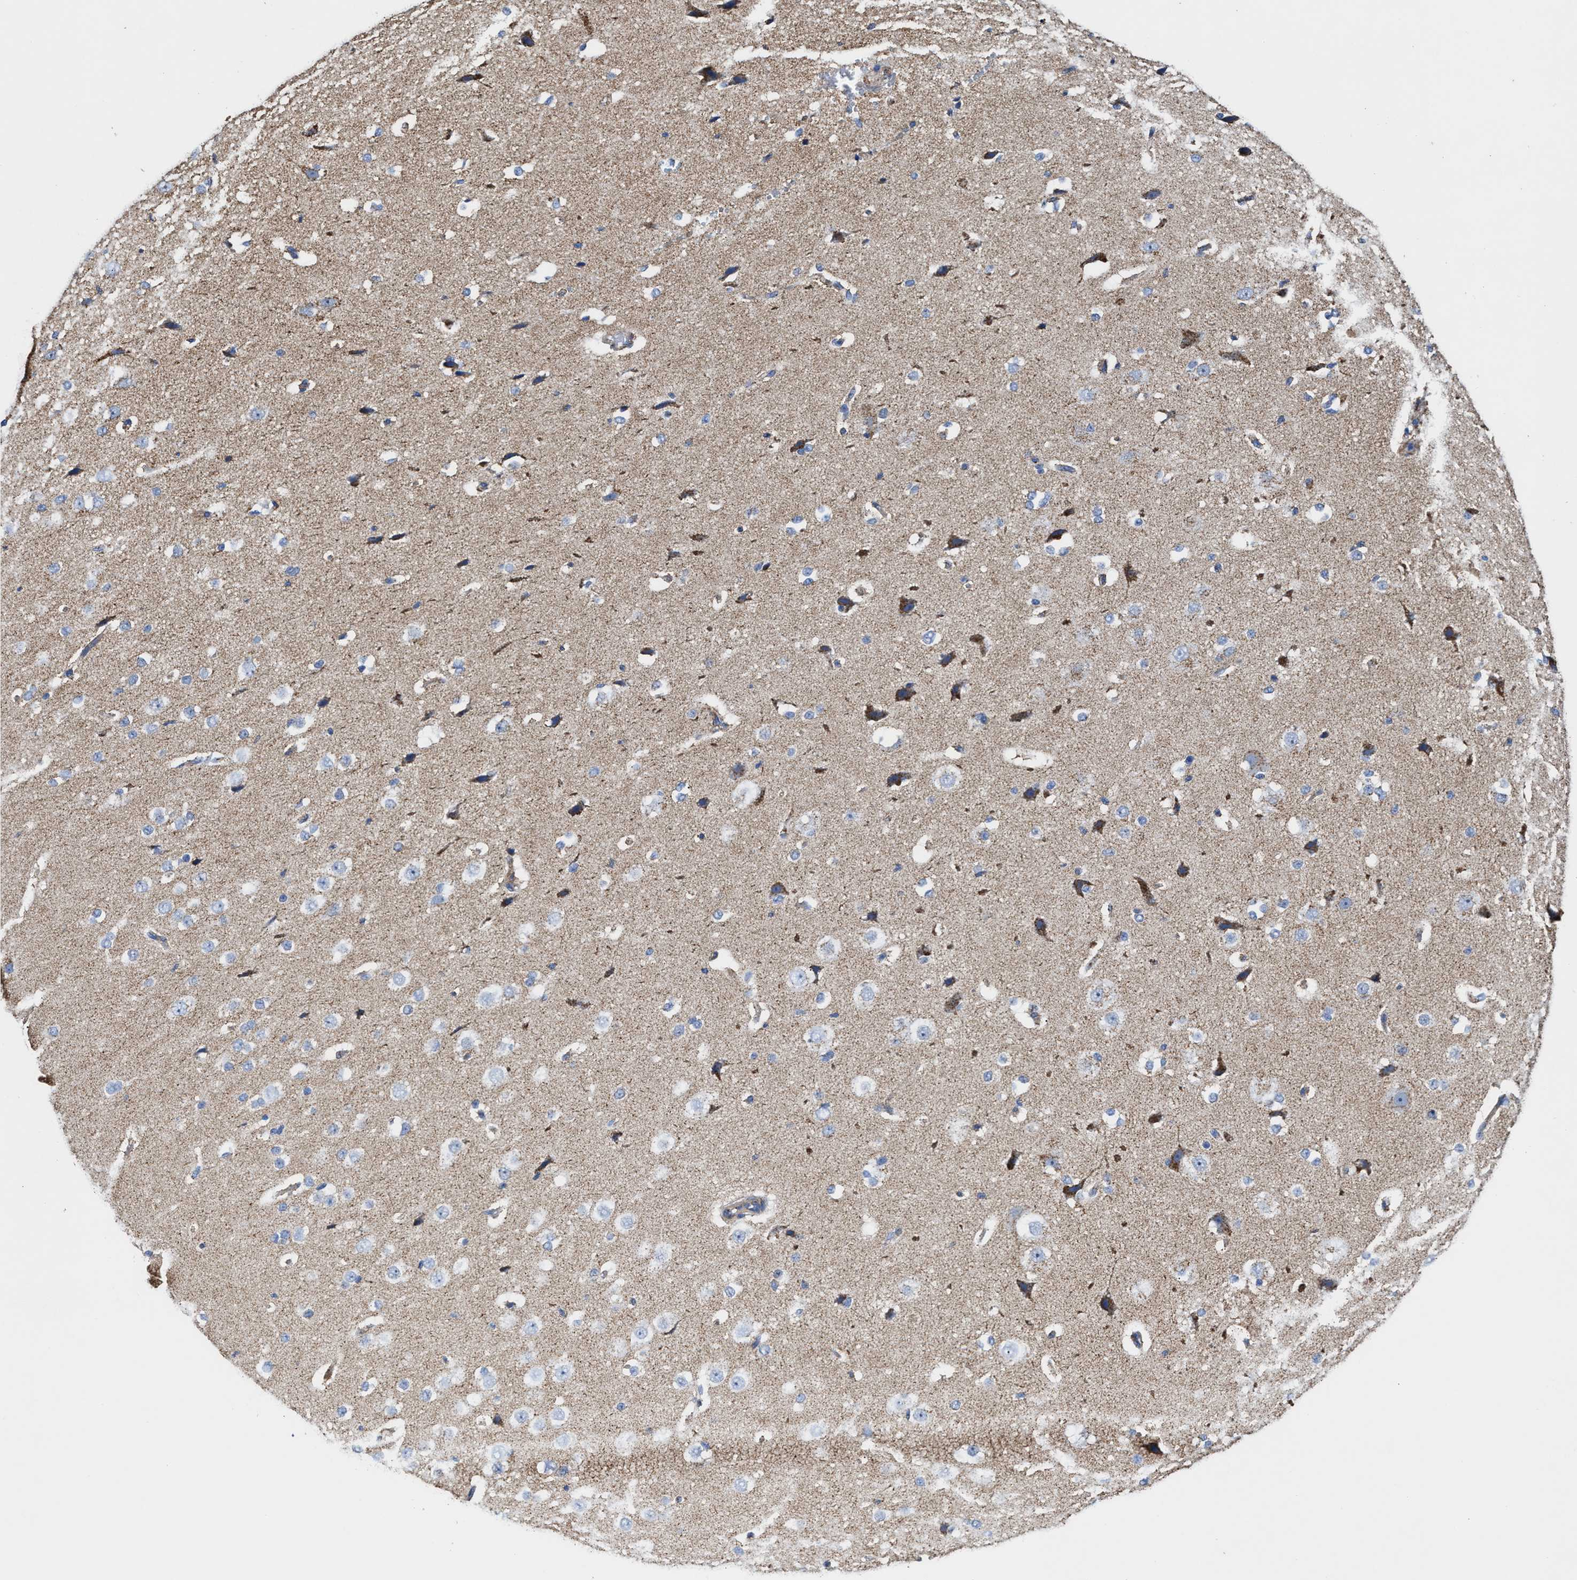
{"staining": {"intensity": "weak", "quantity": "25%-75%", "location": "cytoplasmic/membranous"}, "tissue": "cerebral cortex", "cell_type": "Endothelial cells", "image_type": "normal", "snomed": [{"axis": "morphology", "description": "Normal tissue, NOS"}, {"axis": "morphology", "description": "Developmental malformation"}, {"axis": "topography", "description": "Cerebral cortex"}], "caption": "Immunohistochemical staining of benign human cerebral cortex reveals 25%-75% levels of weak cytoplasmic/membranous protein positivity in about 25%-75% of endothelial cells. The staining was performed using DAB (3,3'-diaminobenzidine) to visualize the protein expression in brown, while the nuclei were stained in blue with hematoxylin (Magnification: 20x).", "gene": "MECR", "patient": {"sex": "female", "age": 30}}